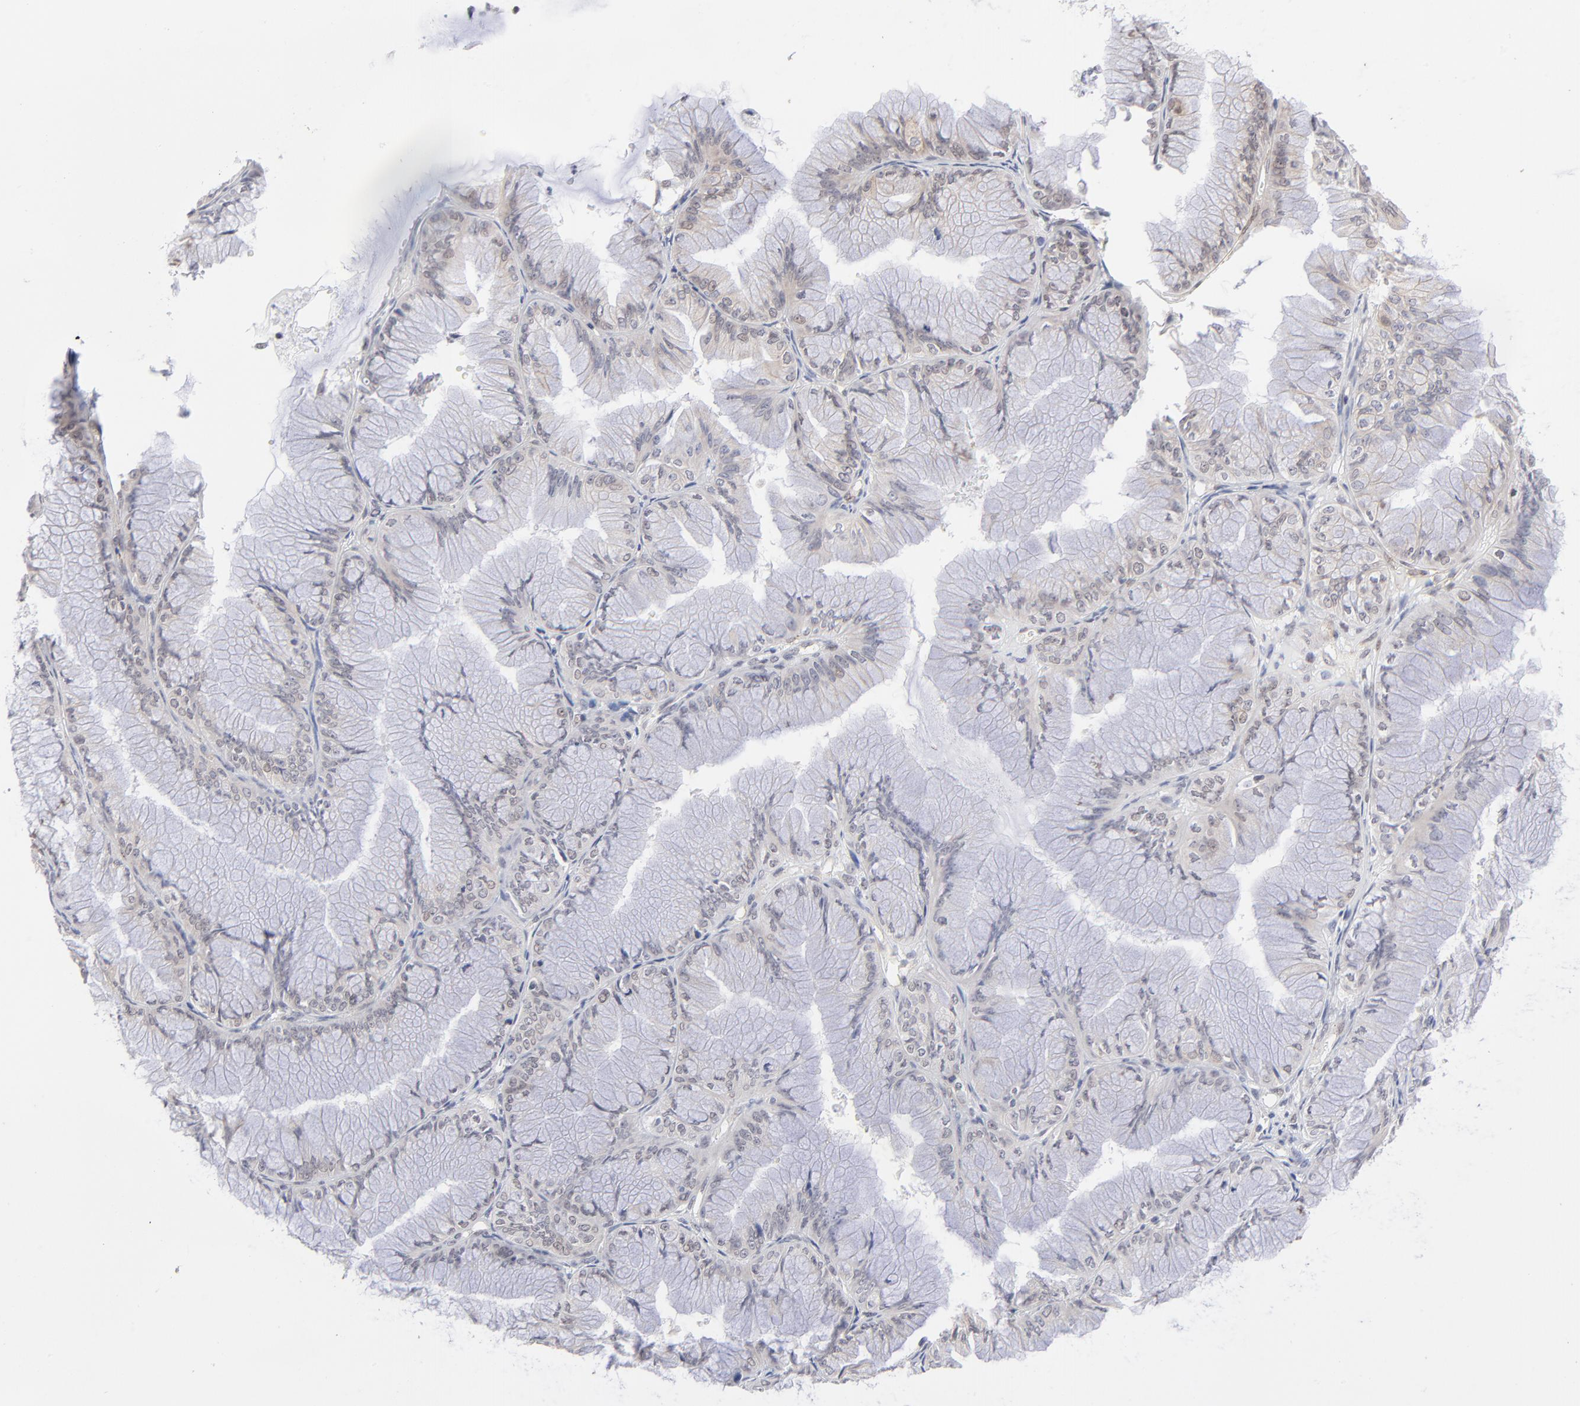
{"staining": {"intensity": "weak", "quantity": "25%-75%", "location": "cytoplasmic/membranous,nuclear"}, "tissue": "ovarian cancer", "cell_type": "Tumor cells", "image_type": "cancer", "snomed": [{"axis": "morphology", "description": "Cystadenocarcinoma, mucinous, NOS"}, {"axis": "topography", "description": "Ovary"}], "caption": "Human mucinous cystadenocarcinoma (ovarian) stained with a protein marker shows weak staining in tumor cells.", "gene": "NBN", "patient": {"sex": "female", "age": 63}}